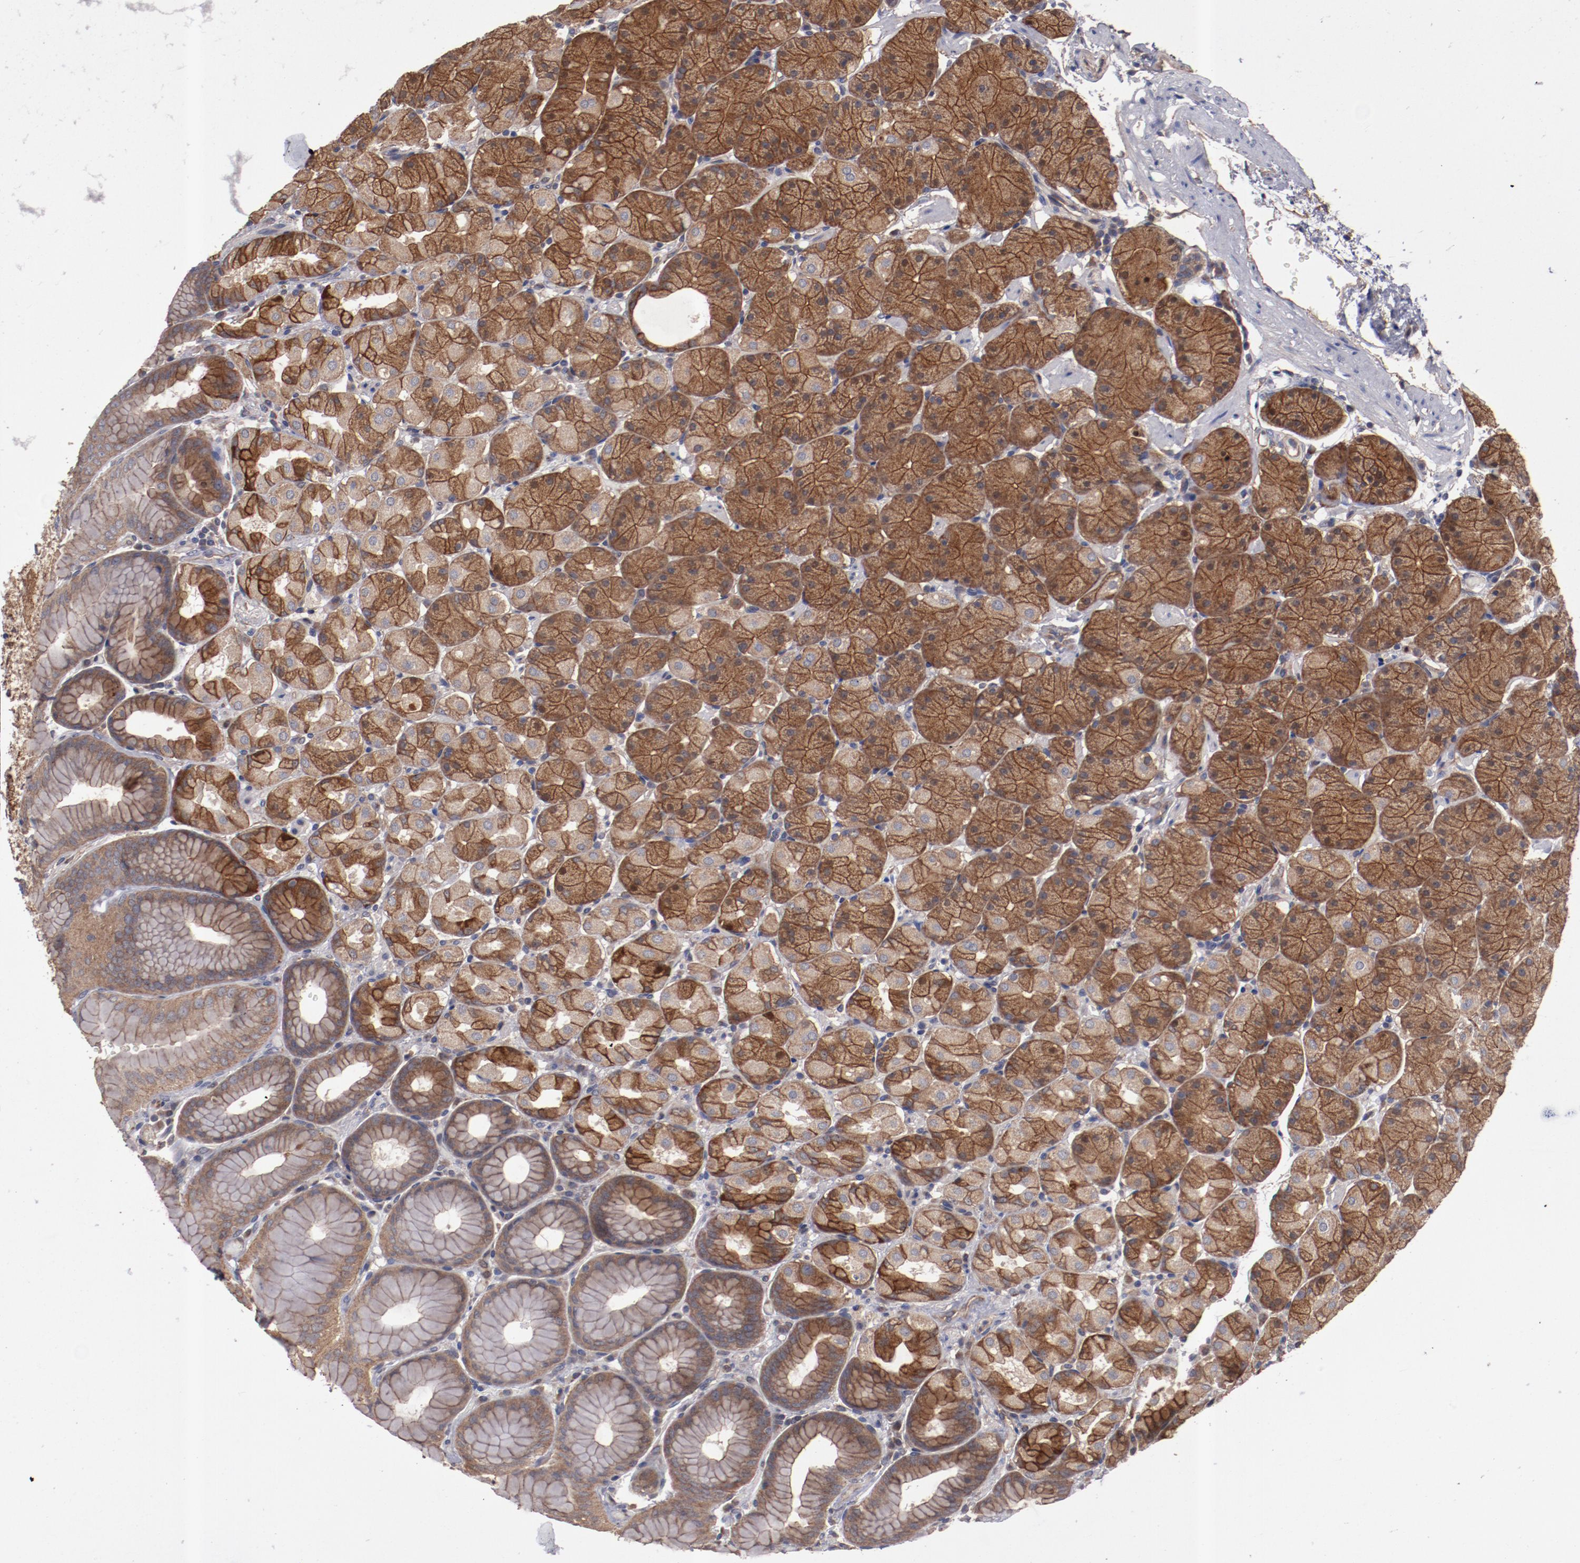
{"staining": {"intensity": "moderate", "quantity": ">75%", "location": "cytoplasmic/membranous"}, "tissue": "stomach", "cell_type": "Glandular cells", "image_type": "normal", "snomed": [{"axis": "morphology", "description": "Normal tissue, NOS"}, {"axis": "topography", "description": "Stomach, upper"}, {"axis": "topography", "description": "Stomach"}], "caption": "DAB immunohistochemical staining of normal human stomach reveals moderate cytoplasmic/membranous protein expression in about >75% of glandular cells. Using DAB (brown) and hematoxylin (blue) stains, captured at high magnification using brightfield microscopy.", "gene": "DNAAF2", "patient": {"sex": "male", "age": 76}}